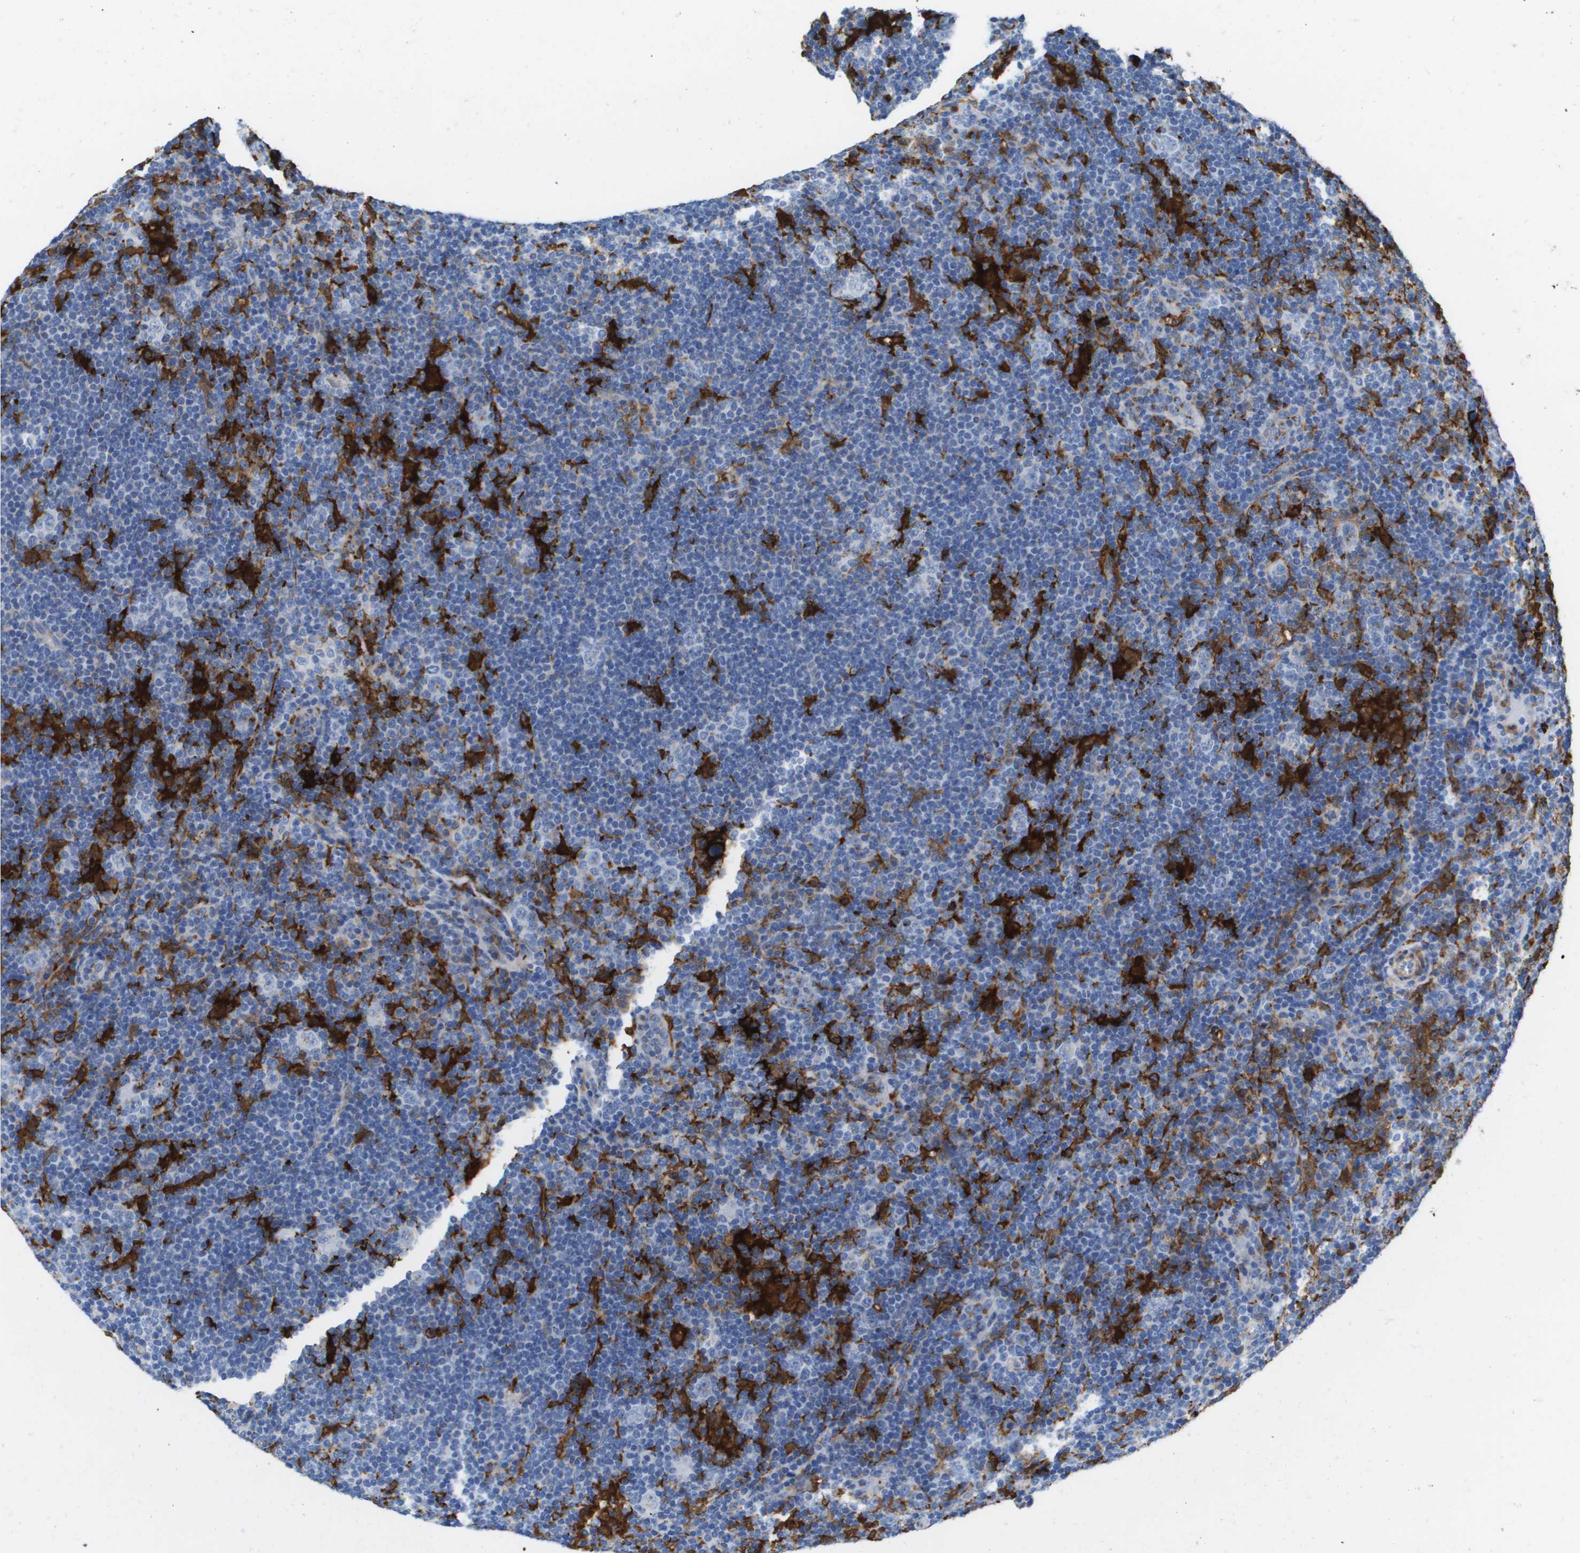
{"staining": {"intensity": "negative", "quantity": "none", "location": "none"}, "tissue": "lymphoma", "cell_type": "Tumor cells", "image_type": "cancer", "snomed": [{"axis": "morphology", "description": "Hodgkin's disease, NOS"}, {"axis": "topography", "description": "Lymph node"}], "caption": "IHC image of neoplastic tissue: human lymphoma stained with DAB demonstrates no significant protein staining in tumor cells.", "gene": "SLC37A2", "patient": {"sex": "female", "age": 57}}